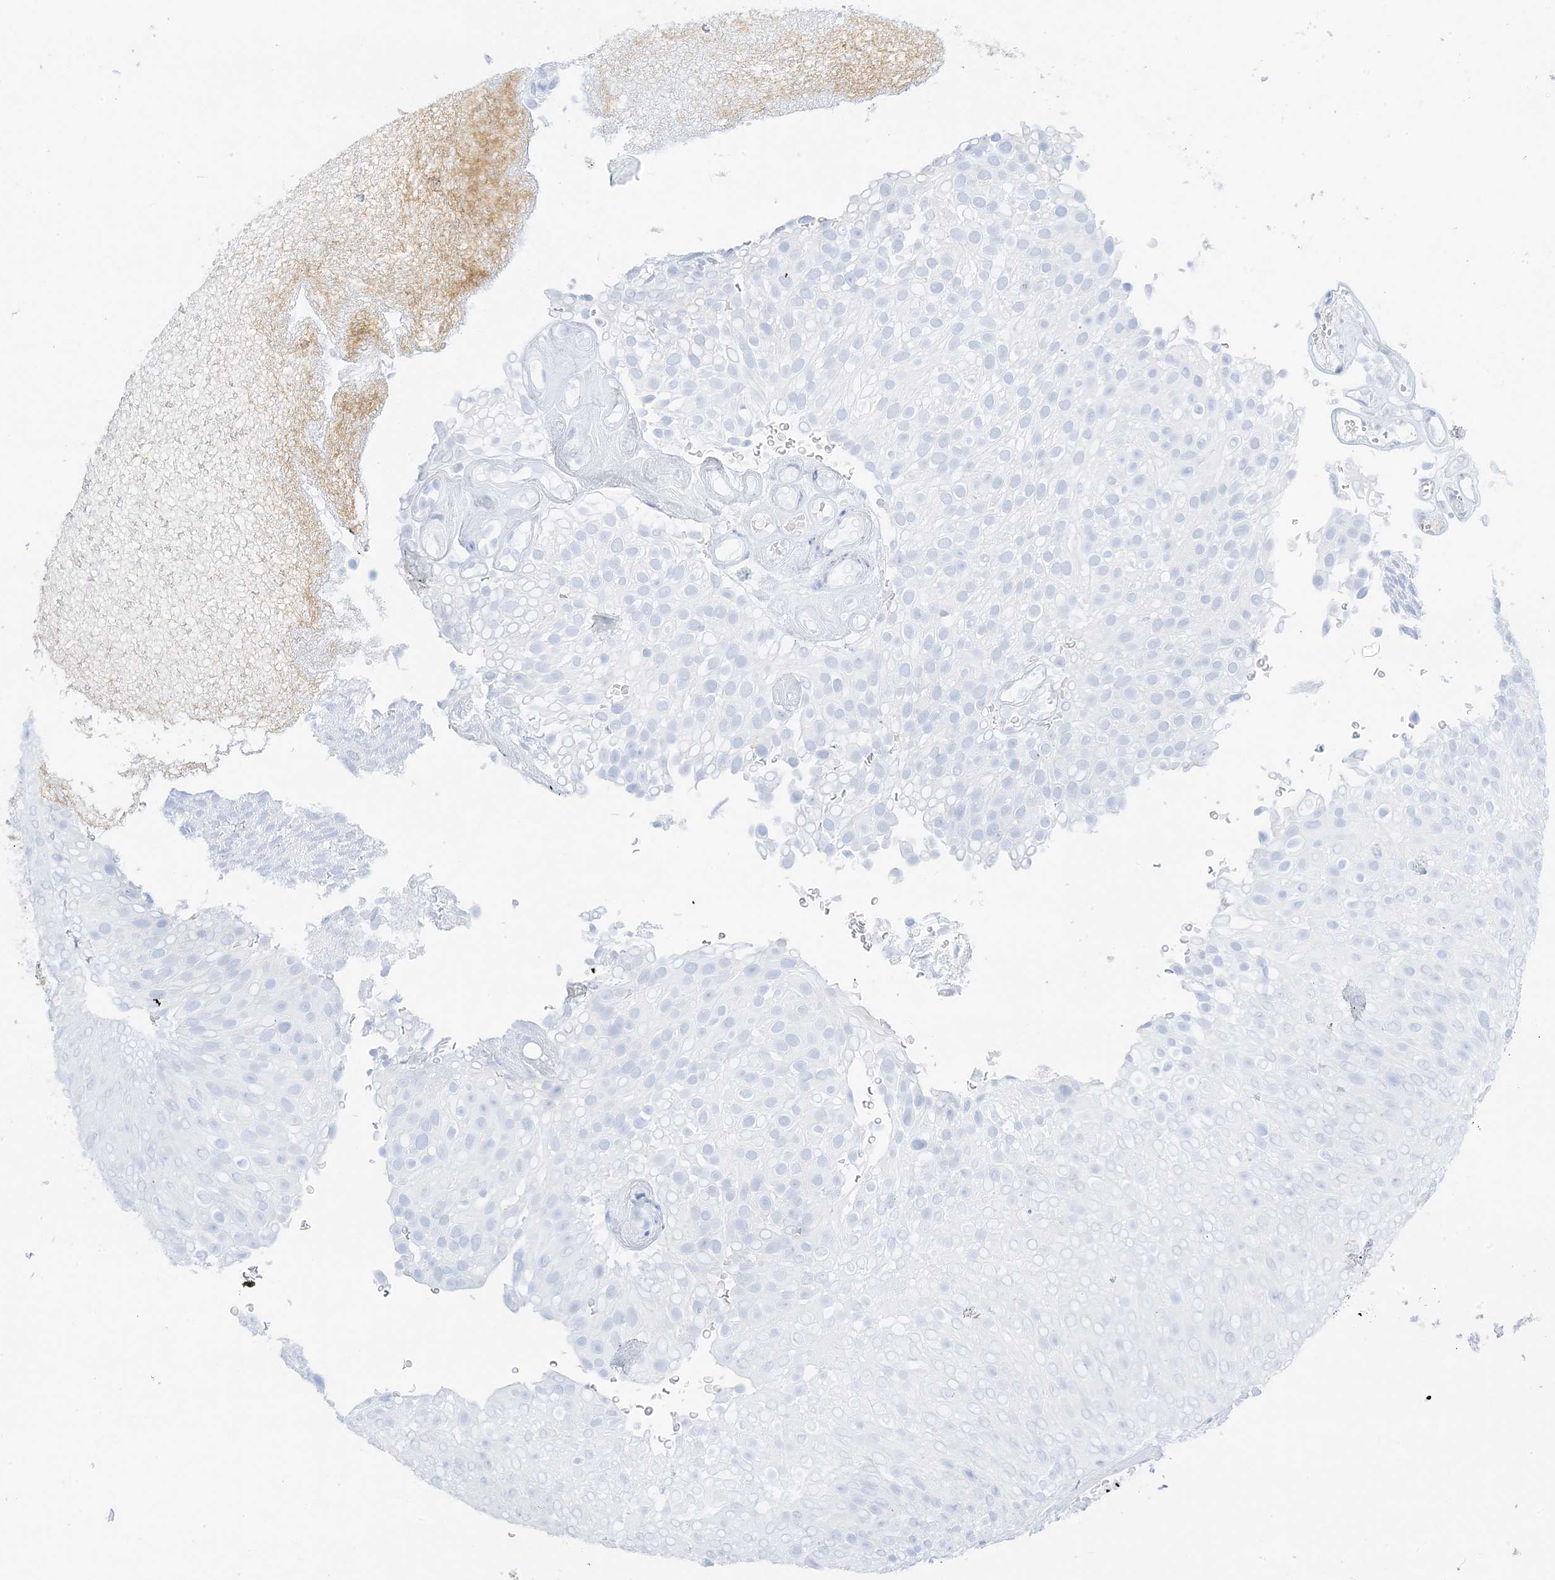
{"staining": {"intensity": "negative", "quantity": "none", "location": "none"}, "tissue": "urothelial cancer", "cell_type": "Tumor cells", "image_type": "cancer", "snomed": [{"axis": "morphology", "description": "Urothelial carcinoma, Low grade"}, {"axis": "topography", "description": "Urinary bladder"}], "caption": "Micrograph shows no protein expression in tumor cells of urothelial cancer tissue. (Stains: DAB (3,3'-diaminobenzidine) immunohistochemistry (IHC) with hematoxylin counter stain, Microscopy: brightfield microscopy at high magnification).", "gene": "SLC22A13", "patient": {"sex": "male", "age": 78}}